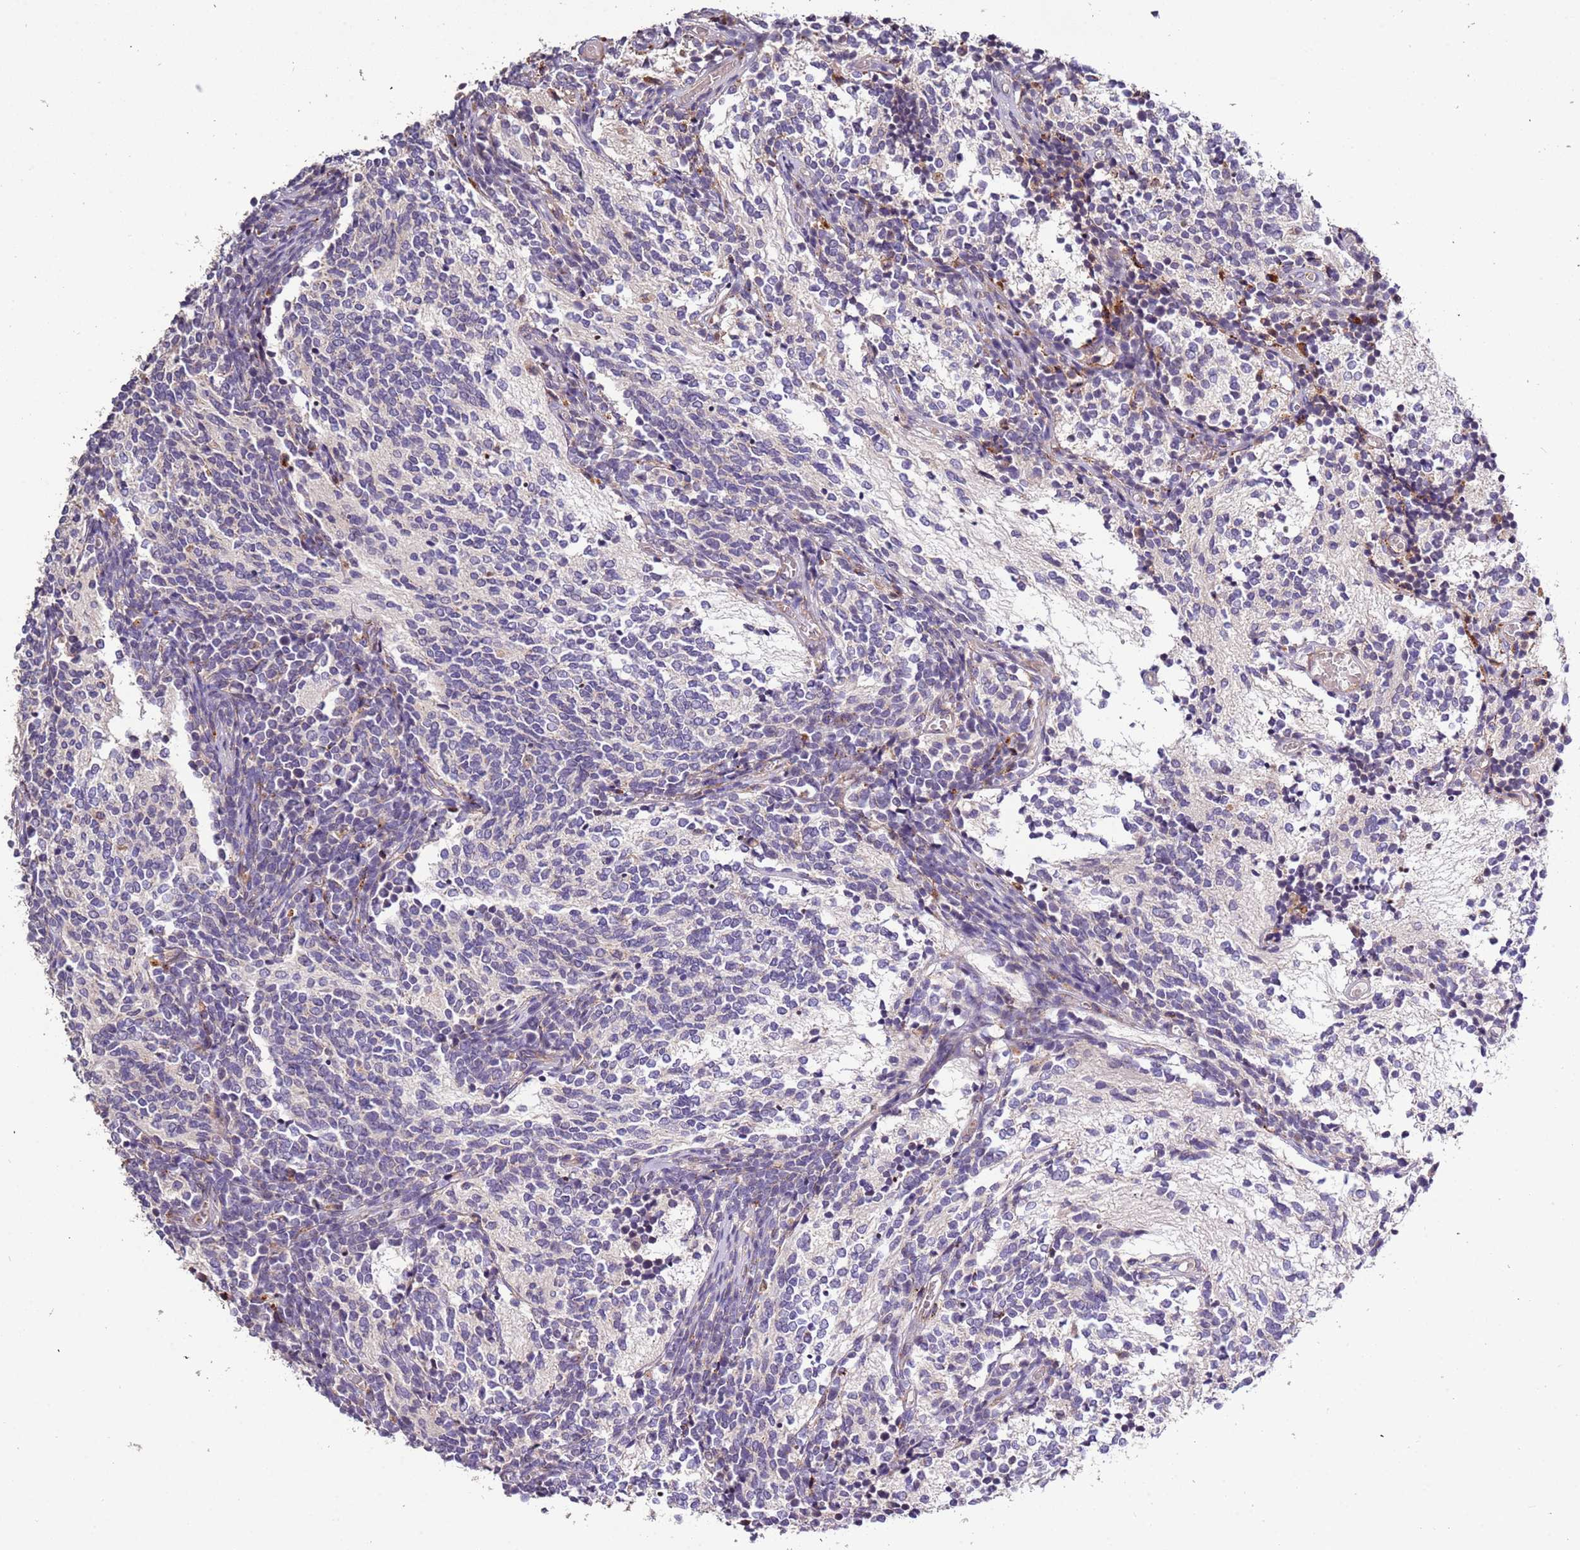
{"staining": {"intensity": "negative", "quantity": "none", "location": "none"}, "tissue": "glioma", "cell_type": "Tumor cells", "image_type": "cancer", "snomed": [{"axis": "morphology", "description": "Glioma, malignant, Low grade"}, {"axis": "topography", "description": "Brain"}], "caption": "The immunohistochemistry histopathology image has no significant expression in tumor cells of malignant low-grade glioma tissue.", "gene": "LAMB4", "patient": {"sex": "female", "age": 1}}